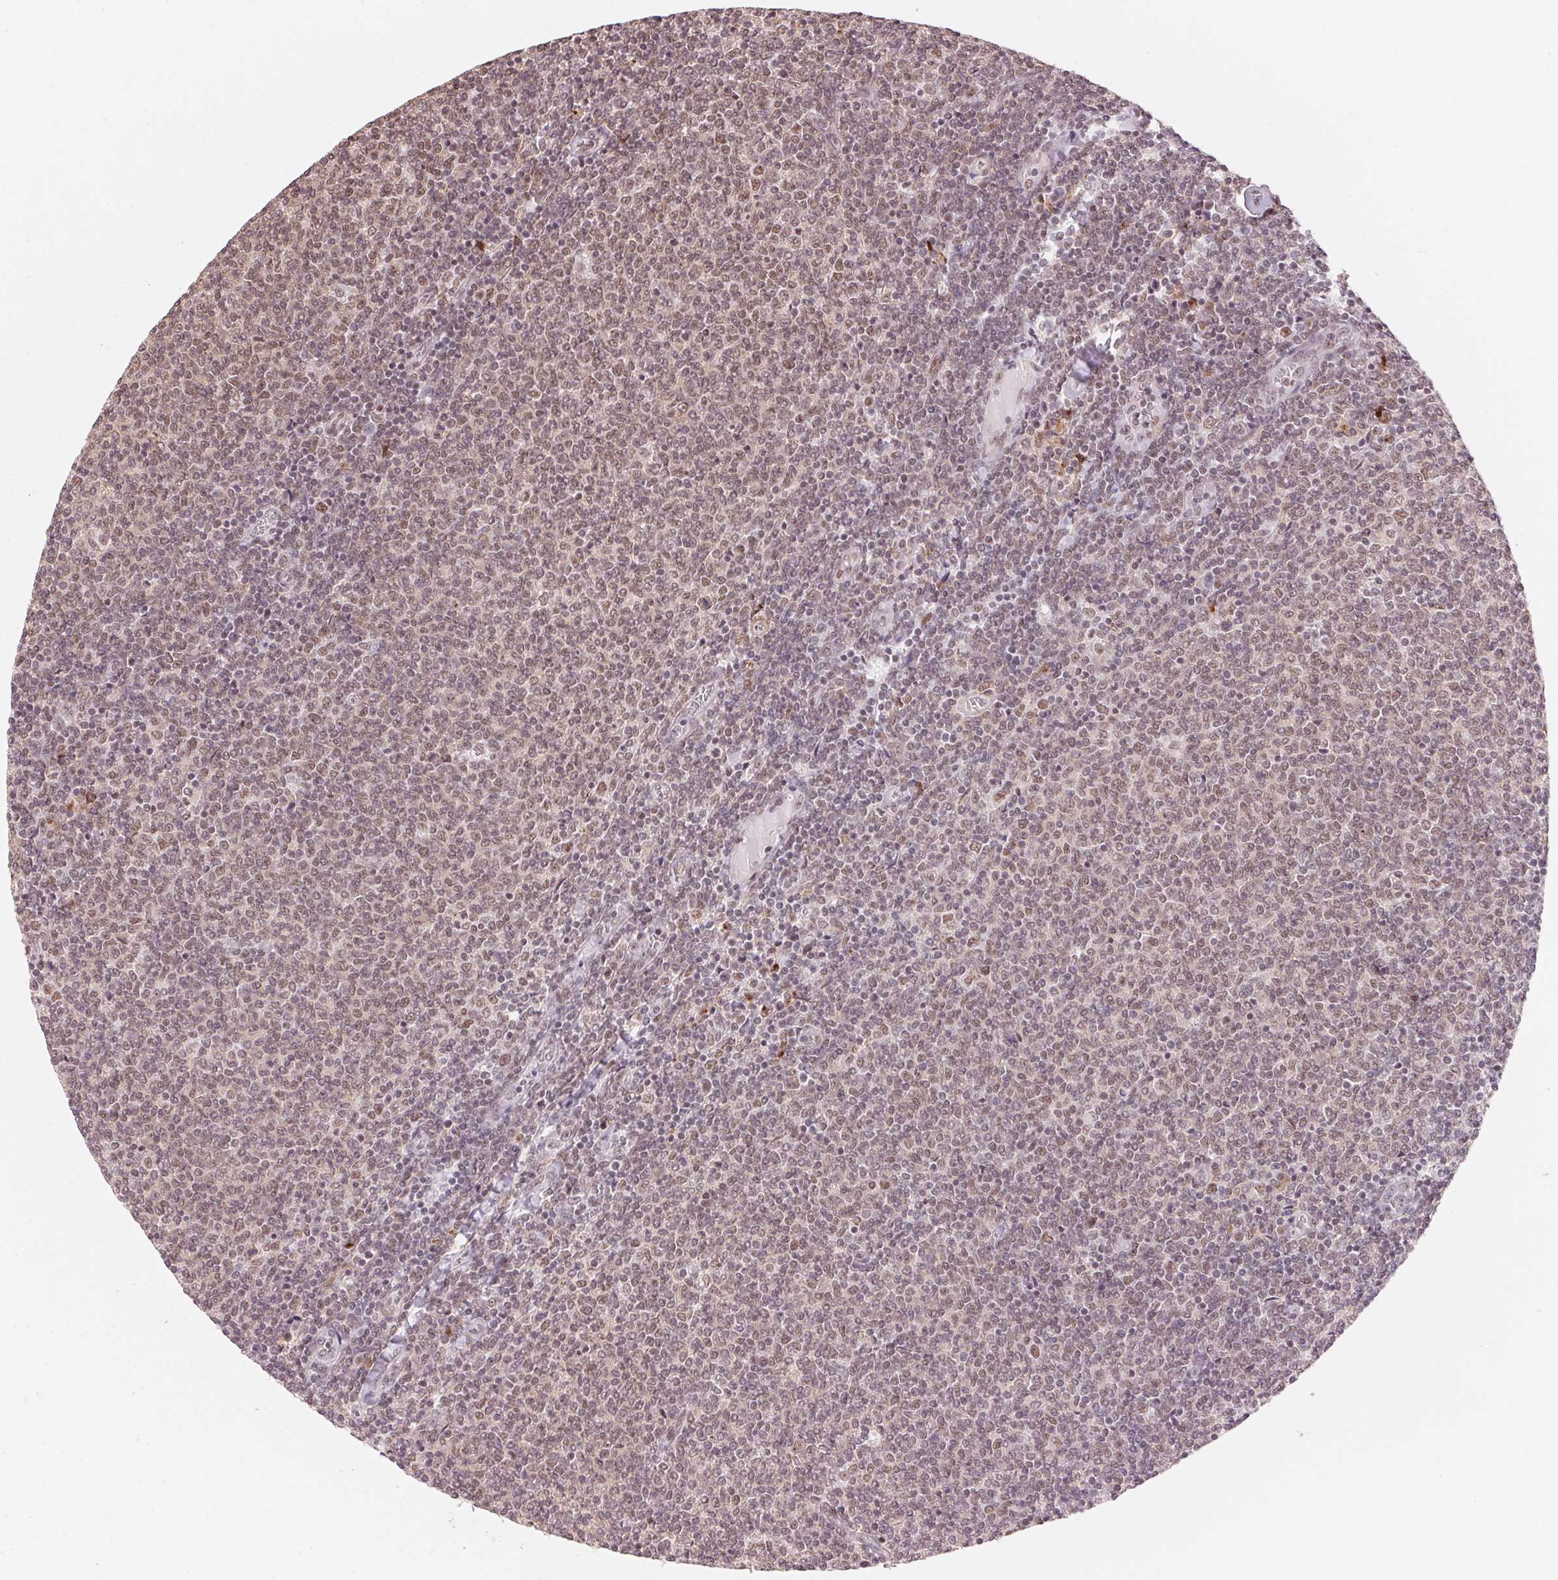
{"staining": {"intensity": "weak", "quantity": "25%-75%", "location": "nuclear"}, "tissue": "lymphoma", "cell_type": "Tumor cells", "image_type": "cancer", "snomed": [{"axis": "morphology", "description": "Malignant lymphoma, non-Hodgkin's type, Low grade"}, {"axis": "topography", "description": "Lymph node"}], "caption": "Protein analysis of low-grade malignant lymphoma, non-Hodgkin's type tissue reveals weak nuclear expression in approximately 25%-75% of tumor cells.", "gene": "HNRNPDL", "patient": {"sex": "male", "age": 52}}